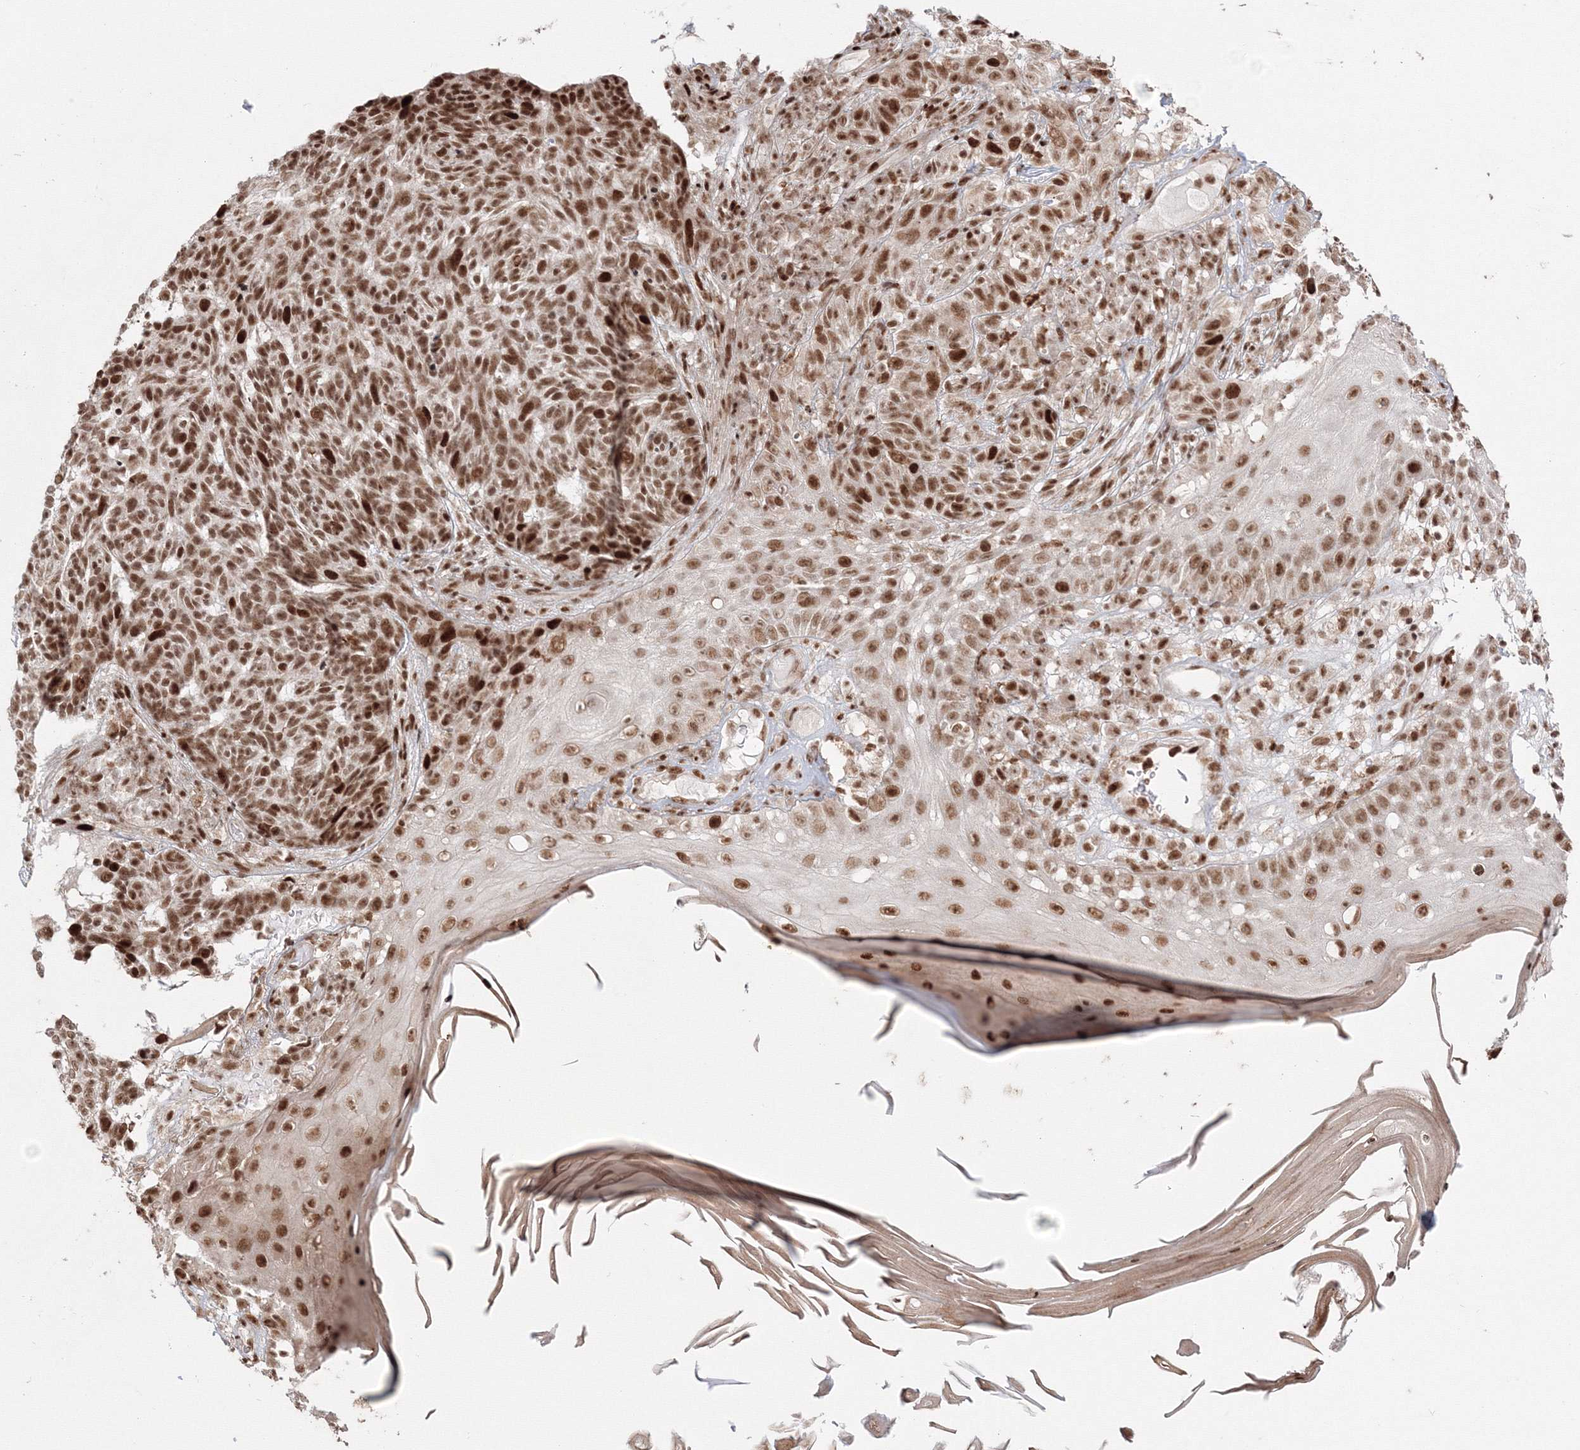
{"staining": {"intensity": "strong", "quantity": ">75%", "location": "nuclear"}, "tissue": "skin cancer", "cell_type": "Tumor cells", "image_type": "cancer", "snomed": [{"axis": "morphology", "description": "Basal cell carcinoma"}, {"axis": "topography", "description": "Skin"}], "caption": "Approximately >75% of tumor cells in skin cancer exhibit strong nuclear protein positivity as visualized by brown immunohistochemical staining.", "gene": "KIF20A", "patient": {"sex": "male", "age": 85}}